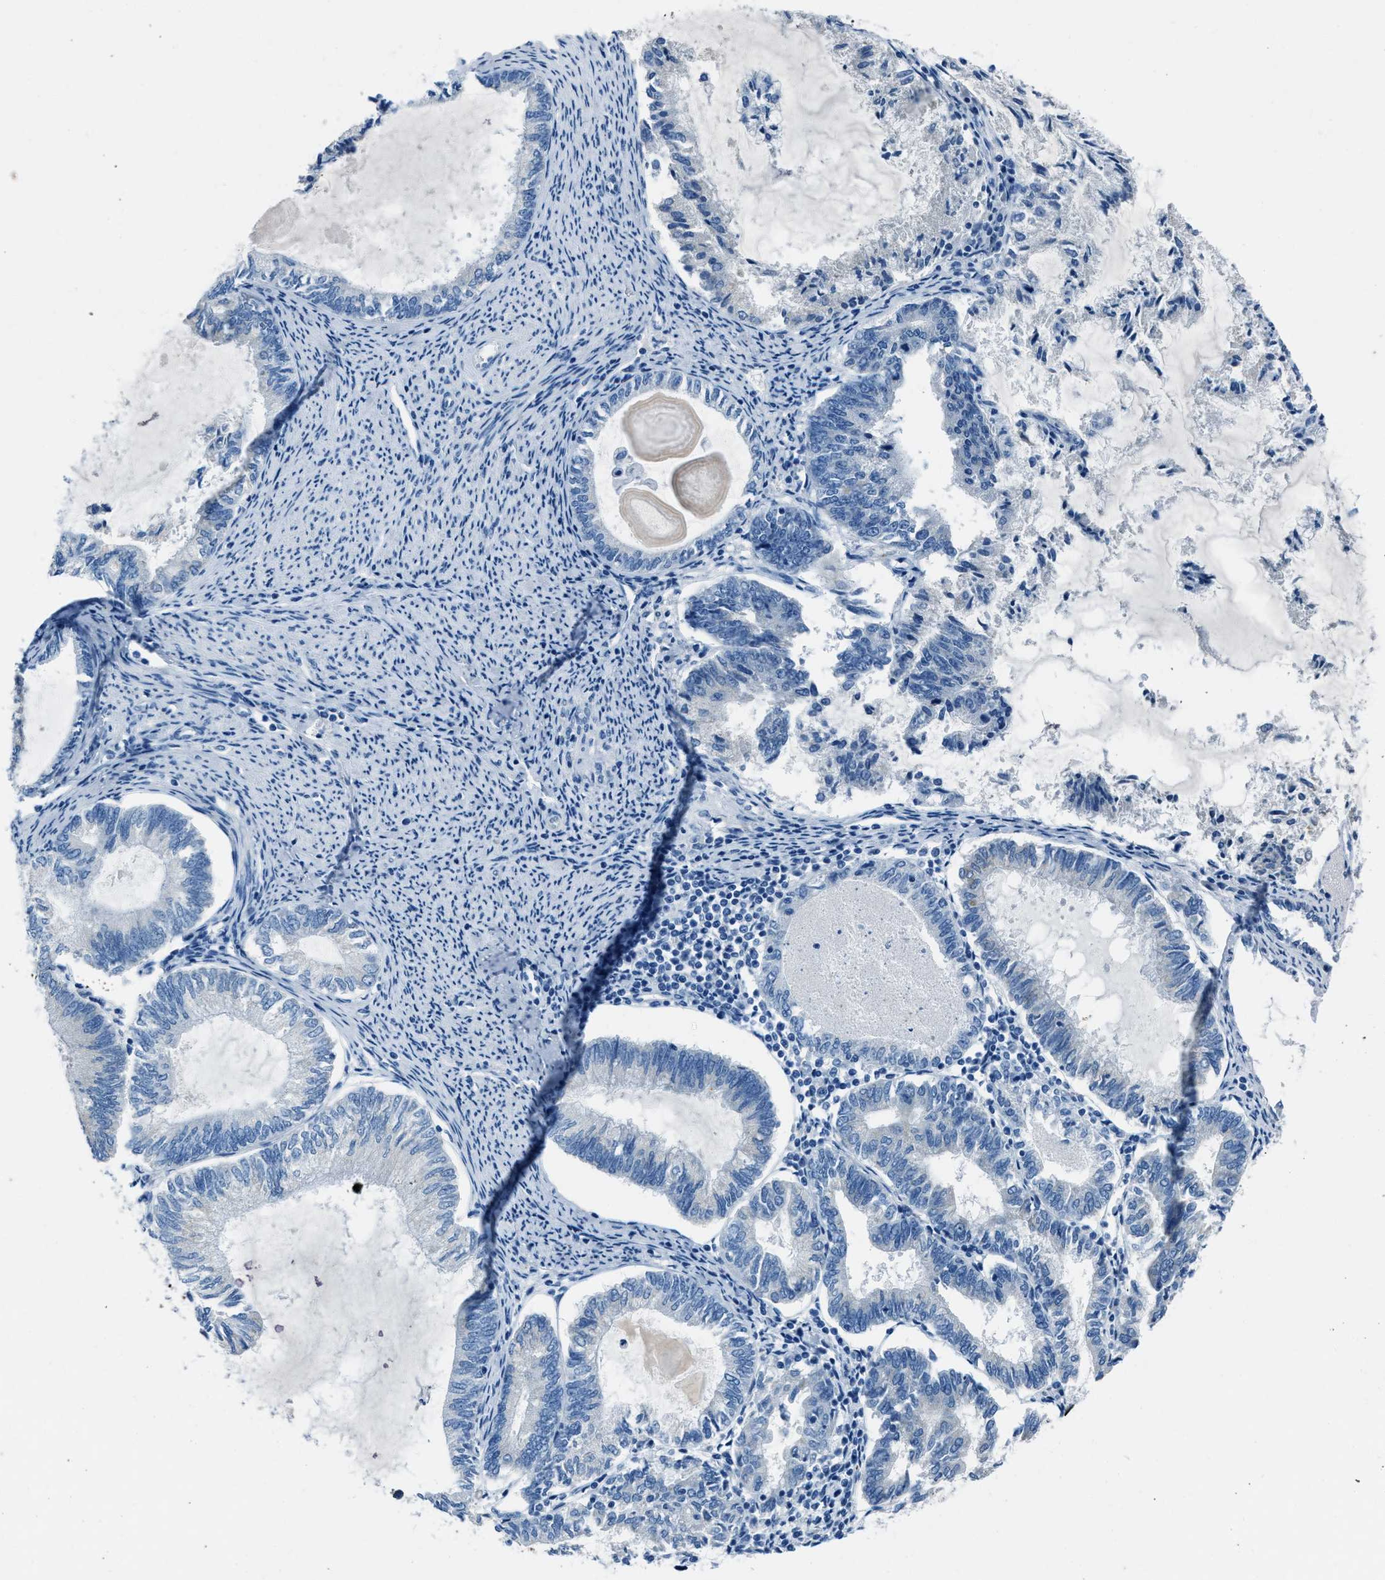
{"staining": {"intensity": "negative", "quantity": "none", "location": "none"}, "tissue": "endometrial cancer", "cell_type": "Tumor cells", "image_type": "cancer", "snomed": [{"axis": "morphology", "description": "Adenocarcinoma, NOS"}, {"axis": "topography", "description": "Endometrium"}], "caption": "Endometrial adenocarcinoma stained for a protein using immunohistochemistry reveals no positivity tumor cells.", "gene": "AMACR", "patient": {"sex": "female", "age": 86}}